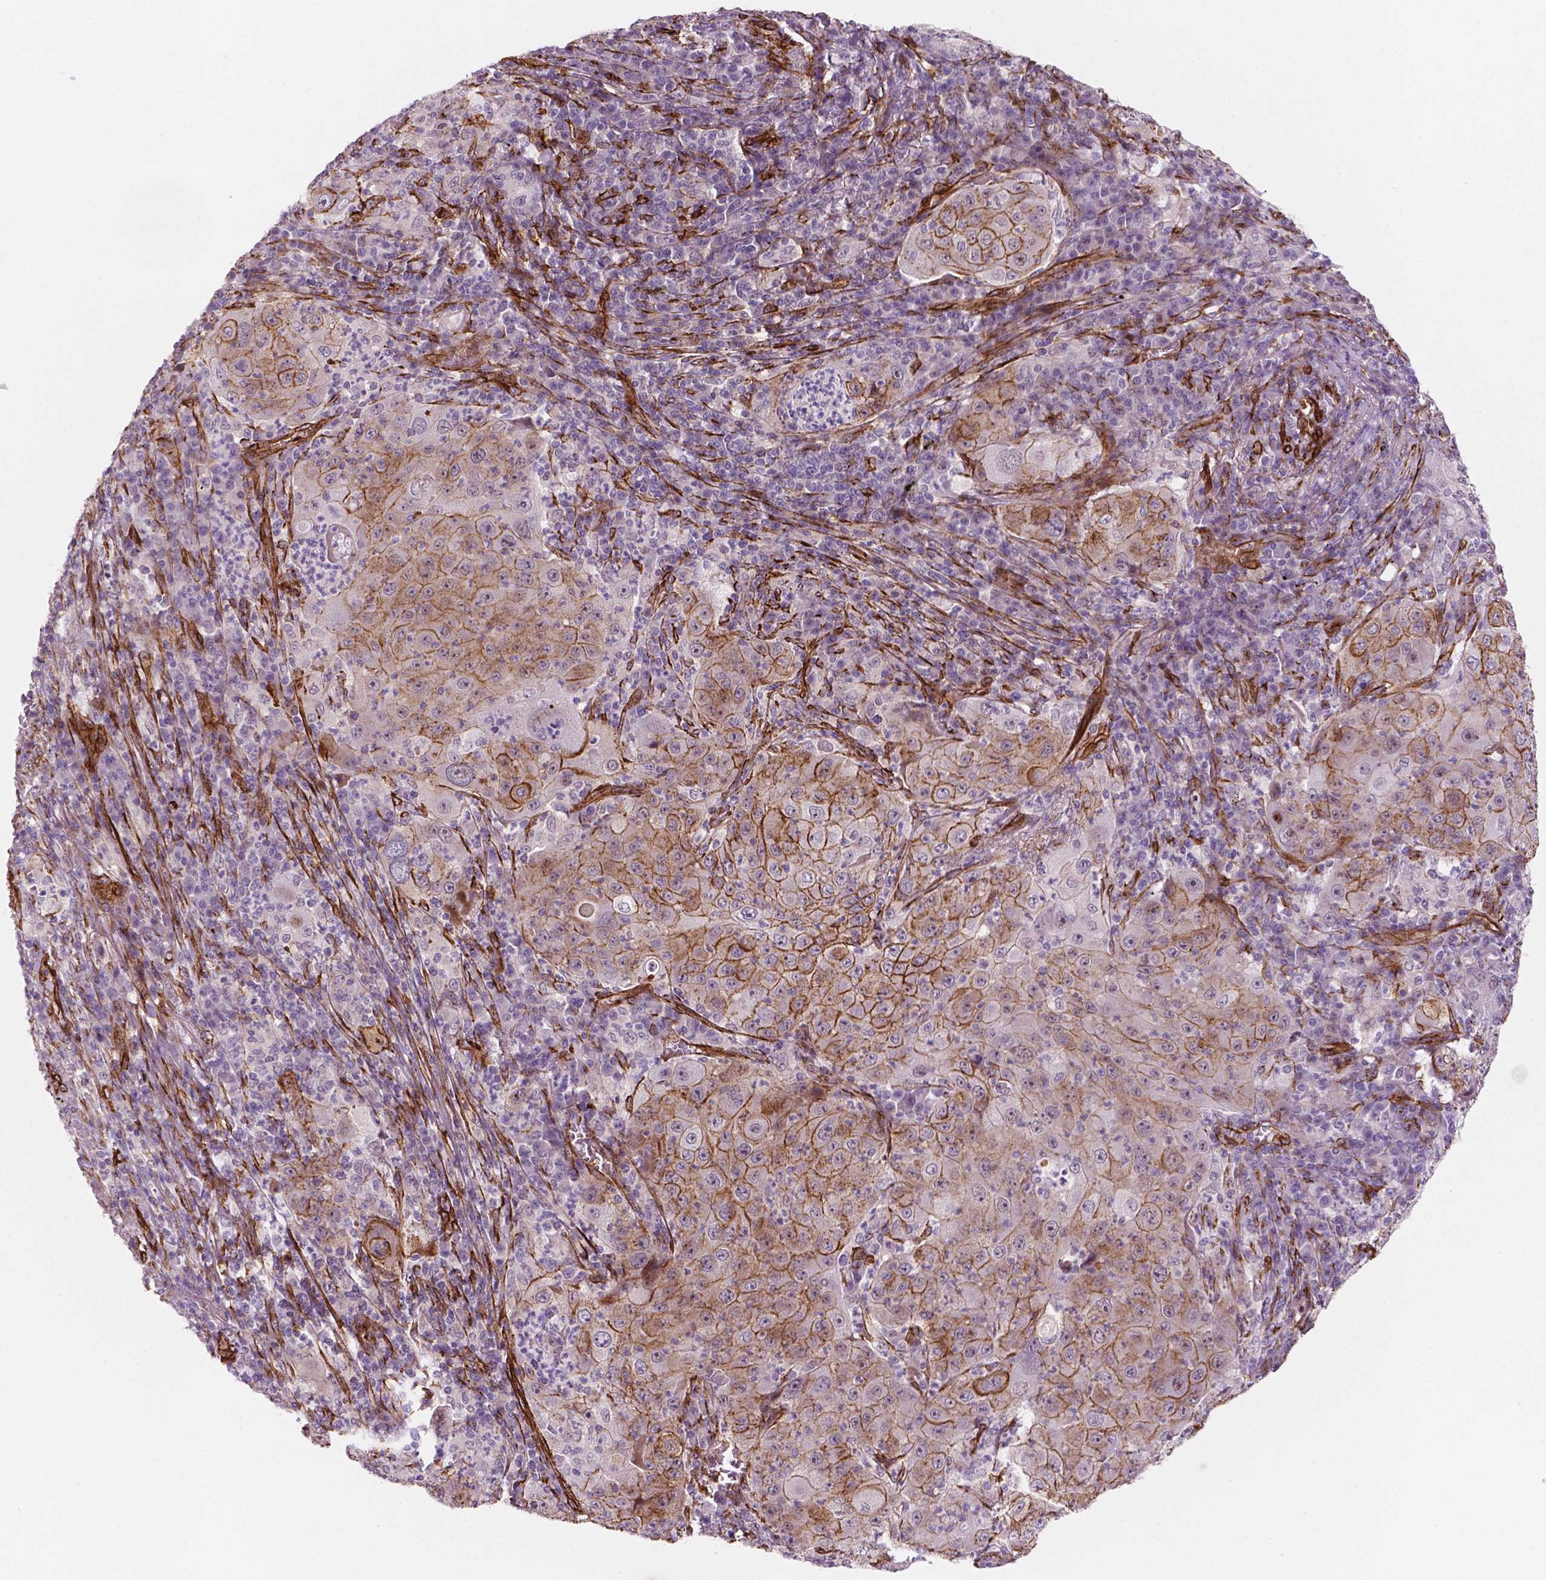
{"staining": {"intensity": "moderate", "quantity": "25%-75%", "location": "cytoplasmic/membranous"}, "tissue": "lung cancer", "cell_type": "Tumor cells", "image_type": "cancer", "snomed": [{"axis": "morphology", "description": "Squamous cell carcinoma, NOS"}, {"axis": "topography", "description": "Lung"}], "caption": "Immunohistochemistry micrograph of neoplastic tissue: human lung squamous cell carcinoma stained using immunohistochemistry reveals medium levels of moderate protein expression localized specifically in the cytoplasmic/membranous of tumor cells, appearing as a cytoplasmic/membranous brown color.", "gene": "EGFL8", "patient": {"sex": "female", "age": 59}}